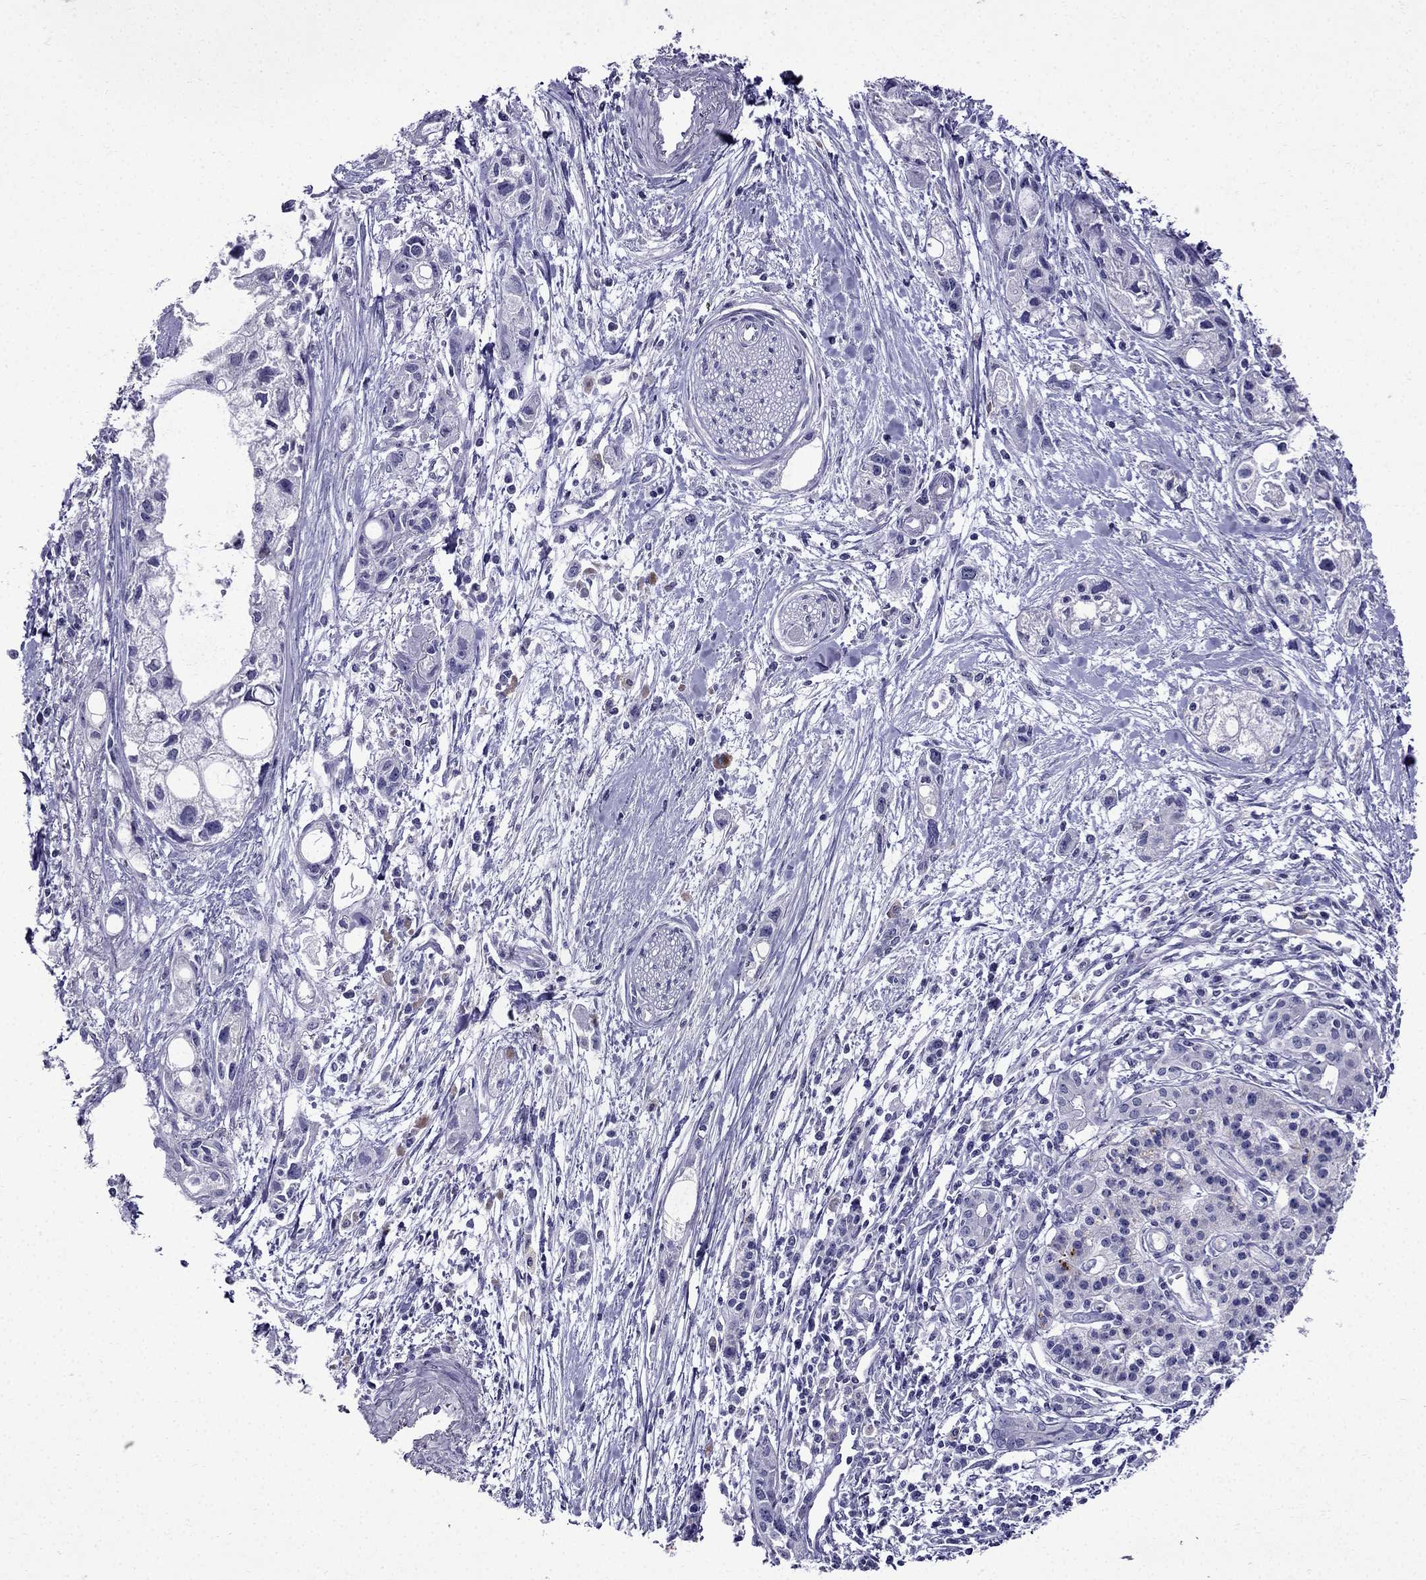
{"staining": {"intensity": "negative", "quantity": "none", "location": "none"}, "tissue": "pancreatic cancer", "cell_type": "Tumor cells", "image_type": "cancer", "snomed": [{"axis": "morphology", "description": "Adenocarcinoma, NOS"}, {"axis": "topography", "description": "Pancreas"}], "caption": "DAB (3,3'-diaminobenzidine) immunohistochemical staining of human pancreatic cancer (adenocarcinoma) demonstrates no significant expression in tumor cells. (DAB (3,3'-diaminobenzidine) immunohistochemistry, high magnification).", "gene": "DNAH17", "patient": {"sex": "female", "age": 61}}